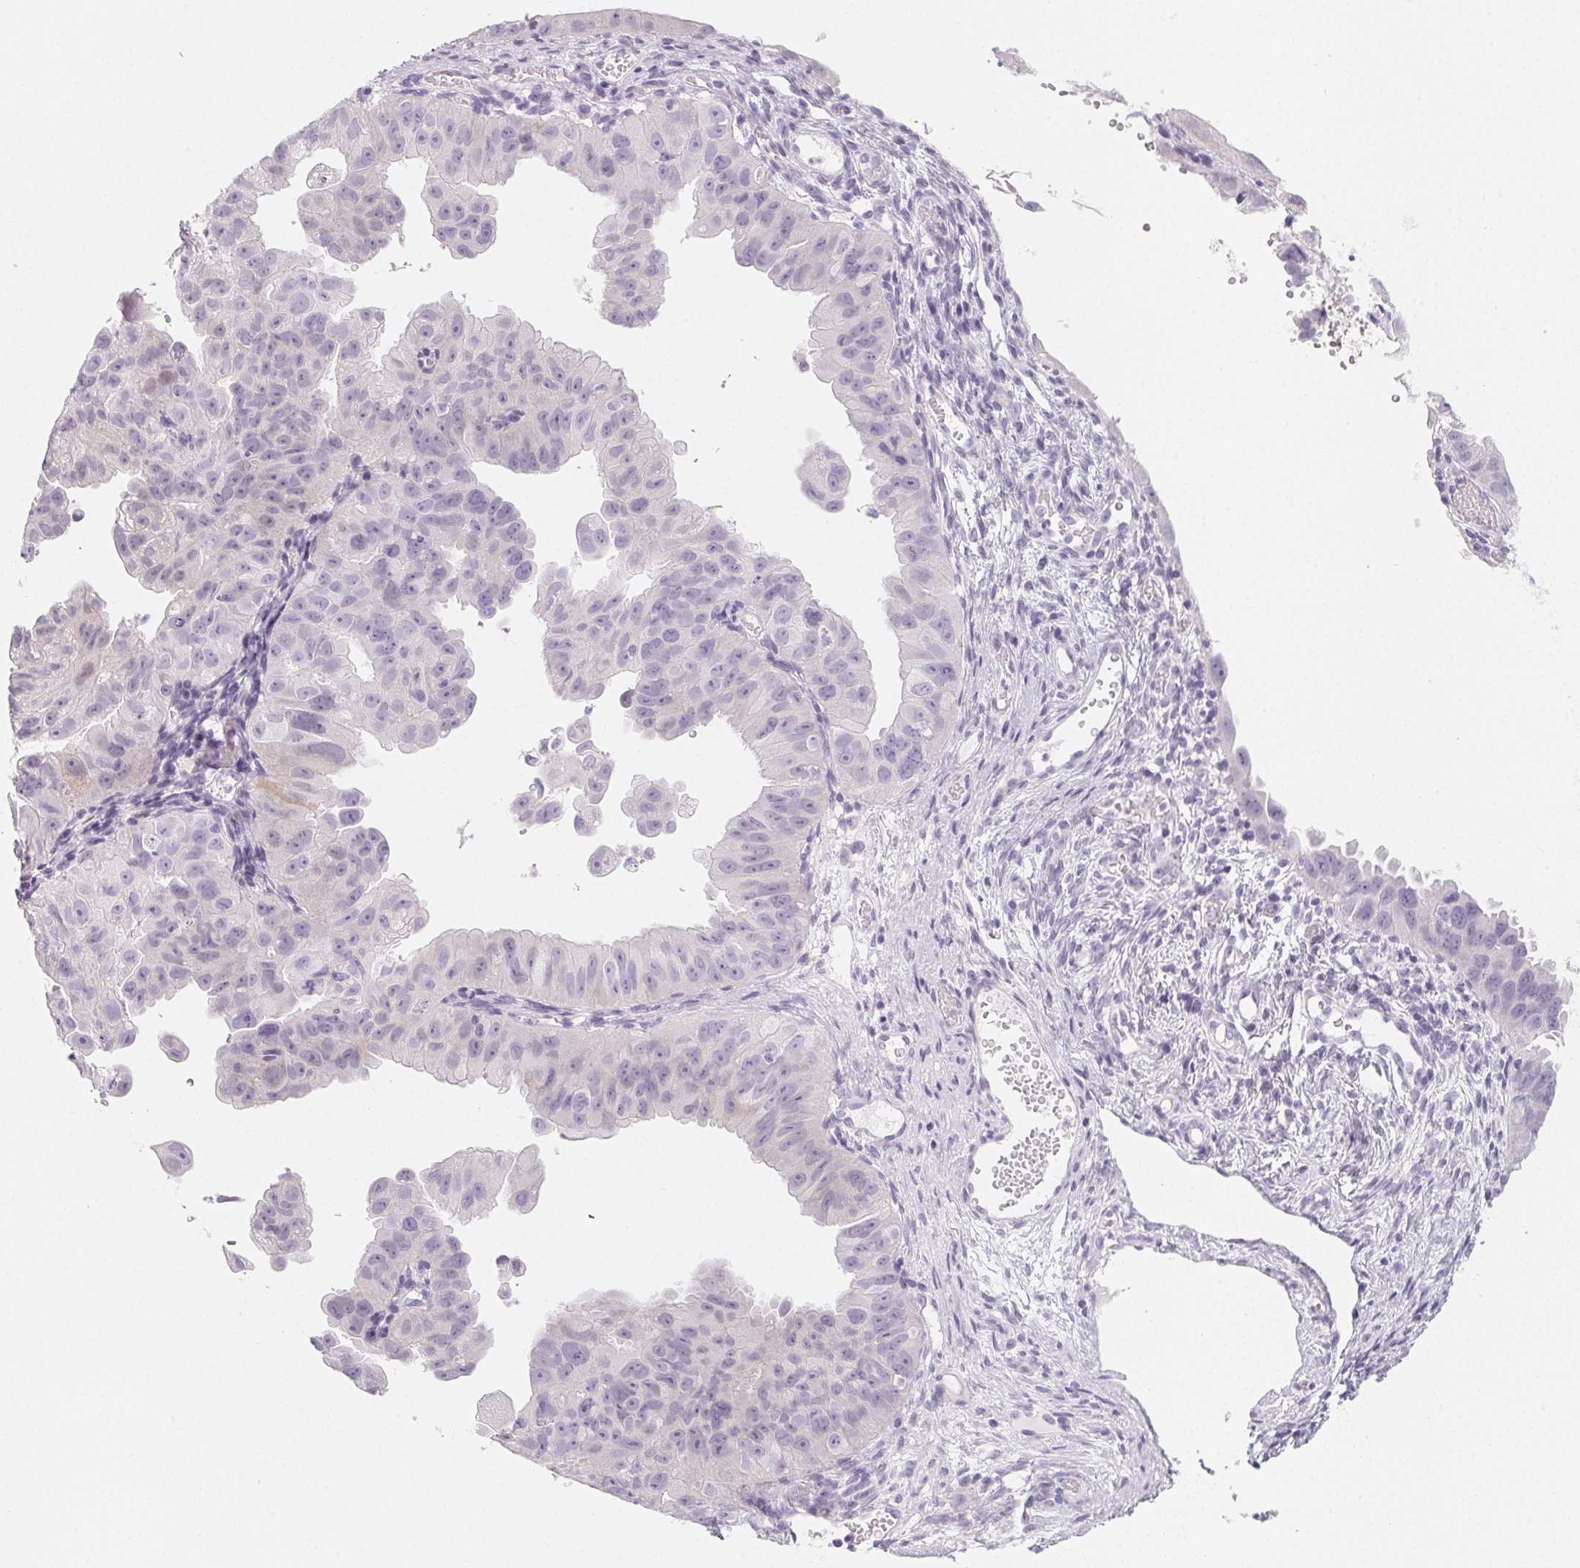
{"staining": {"intensity": "negative", "quantity": "none", "location": "none"}, "tissue": "ovarian cancer", "cell_type": "Tumor cells", "image_type": "cancer", "snomed": [{"axis": "morphology", "description": "Carcinoma, endometroid"}, {"axis": "topography", "description": "Ovary"}], "caption": "This is an immunohistochemistry image of human ovarian endometroid carcinoma. There is no expression in tumor cells.", "gene": "SH3GL2", "patient": {"sex": "female", "age": 85}}